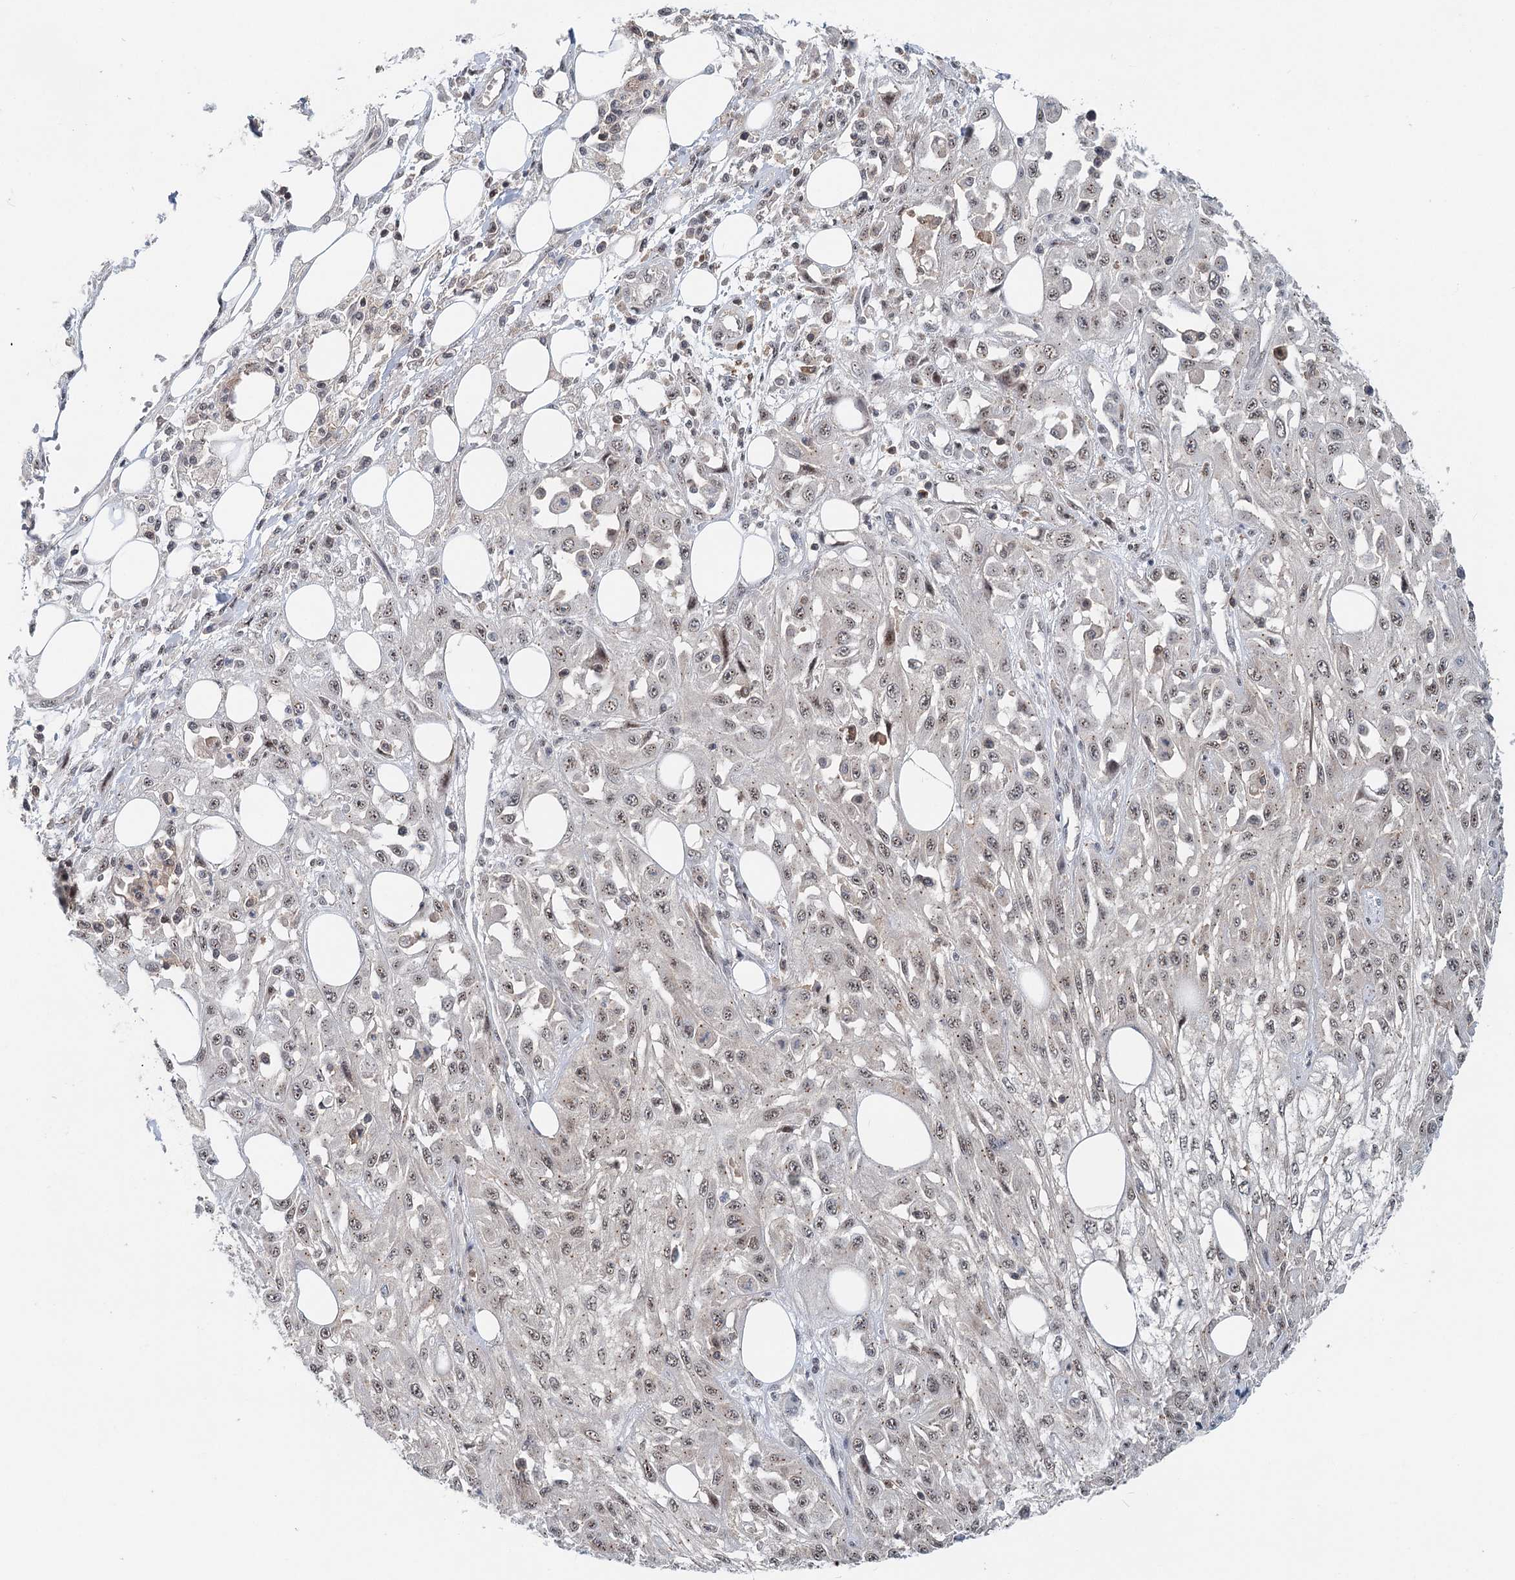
{"staining": {"intensity": "moderate", "quantity": ">75%", "location": "nuclear"}, "tissue": "skin cancer", "cell_type": "Tumor cells", "image_type": "cancer", "snomed": [{"axis": "morphology", "description": "Squamous cell carcinoma, NOS"}, {"axis": "morphology", "description": "Squamous cell carcinoma, metastatic, NOS"}, {"axis": "topography", "description": "Skin"}, {"axis": "topography", "description": "Lymph node"}], "caption": "This is a micrograph of immunohistochemistry (IHC) staining of skin cancer, which shows moderate staining in the nuclear of tumor cells.", "gene": "CDC42SE2", "patient": {"sex": "male", "age": 75}}